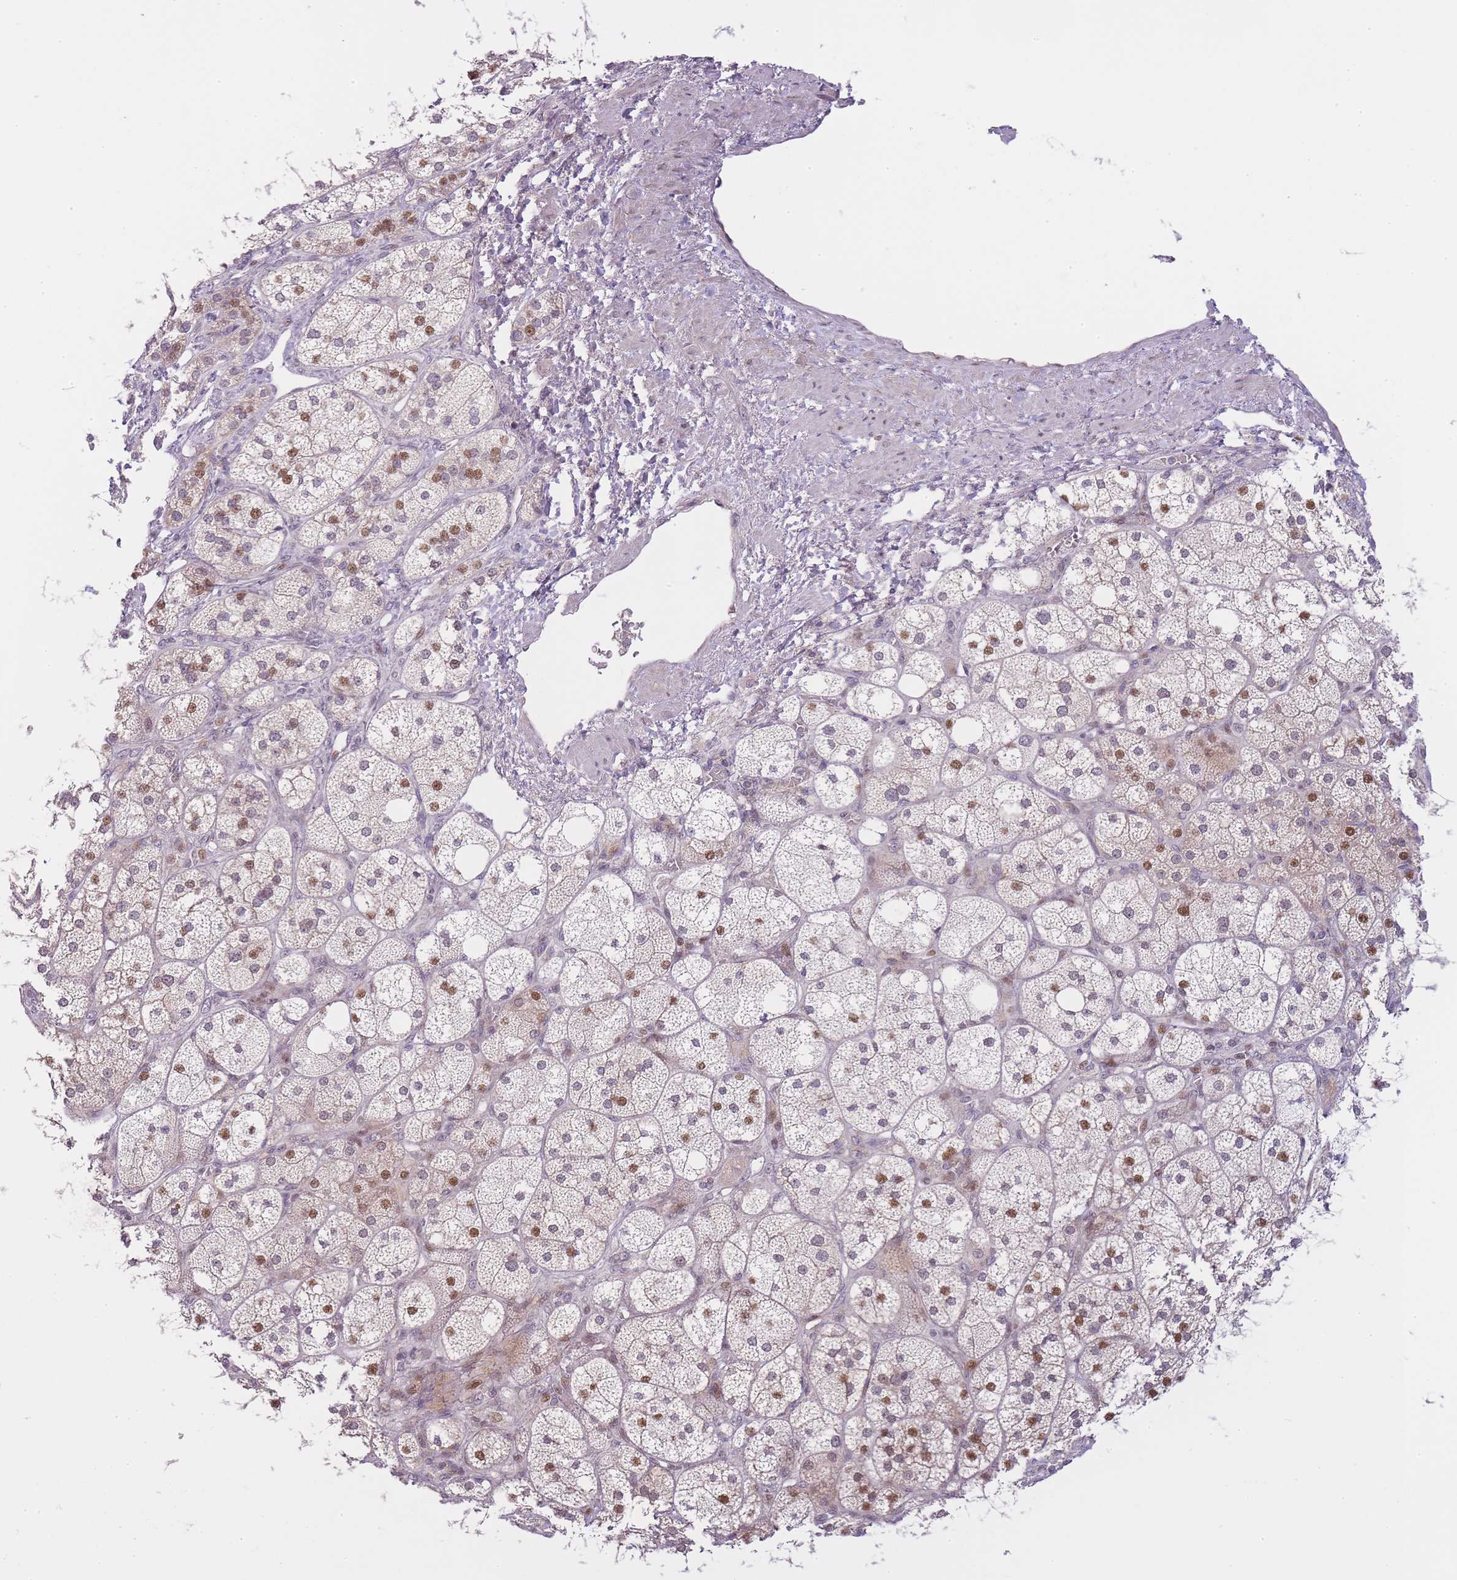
{"staining": {"intensity": "moderate", "quantity": "25%-75%", "location": "nuclear"}, "tissue": "adrenal gland", "cell_type": "Glandular cells", "image_type": "normal", "snomed": [{"axis": "morphology", "description": "Normal tissue, NOS"}, {"axis": "topography", "description": "Adrenal gland"}], "caption": "About 25%-75% of glandular cells in unremarkable human adrenal gland display moderate nuclear protein positivity as visualized by brown immunohistochemical staining.", "gene": "OGG1", "patient": {"sex": "male", "age": 61}}